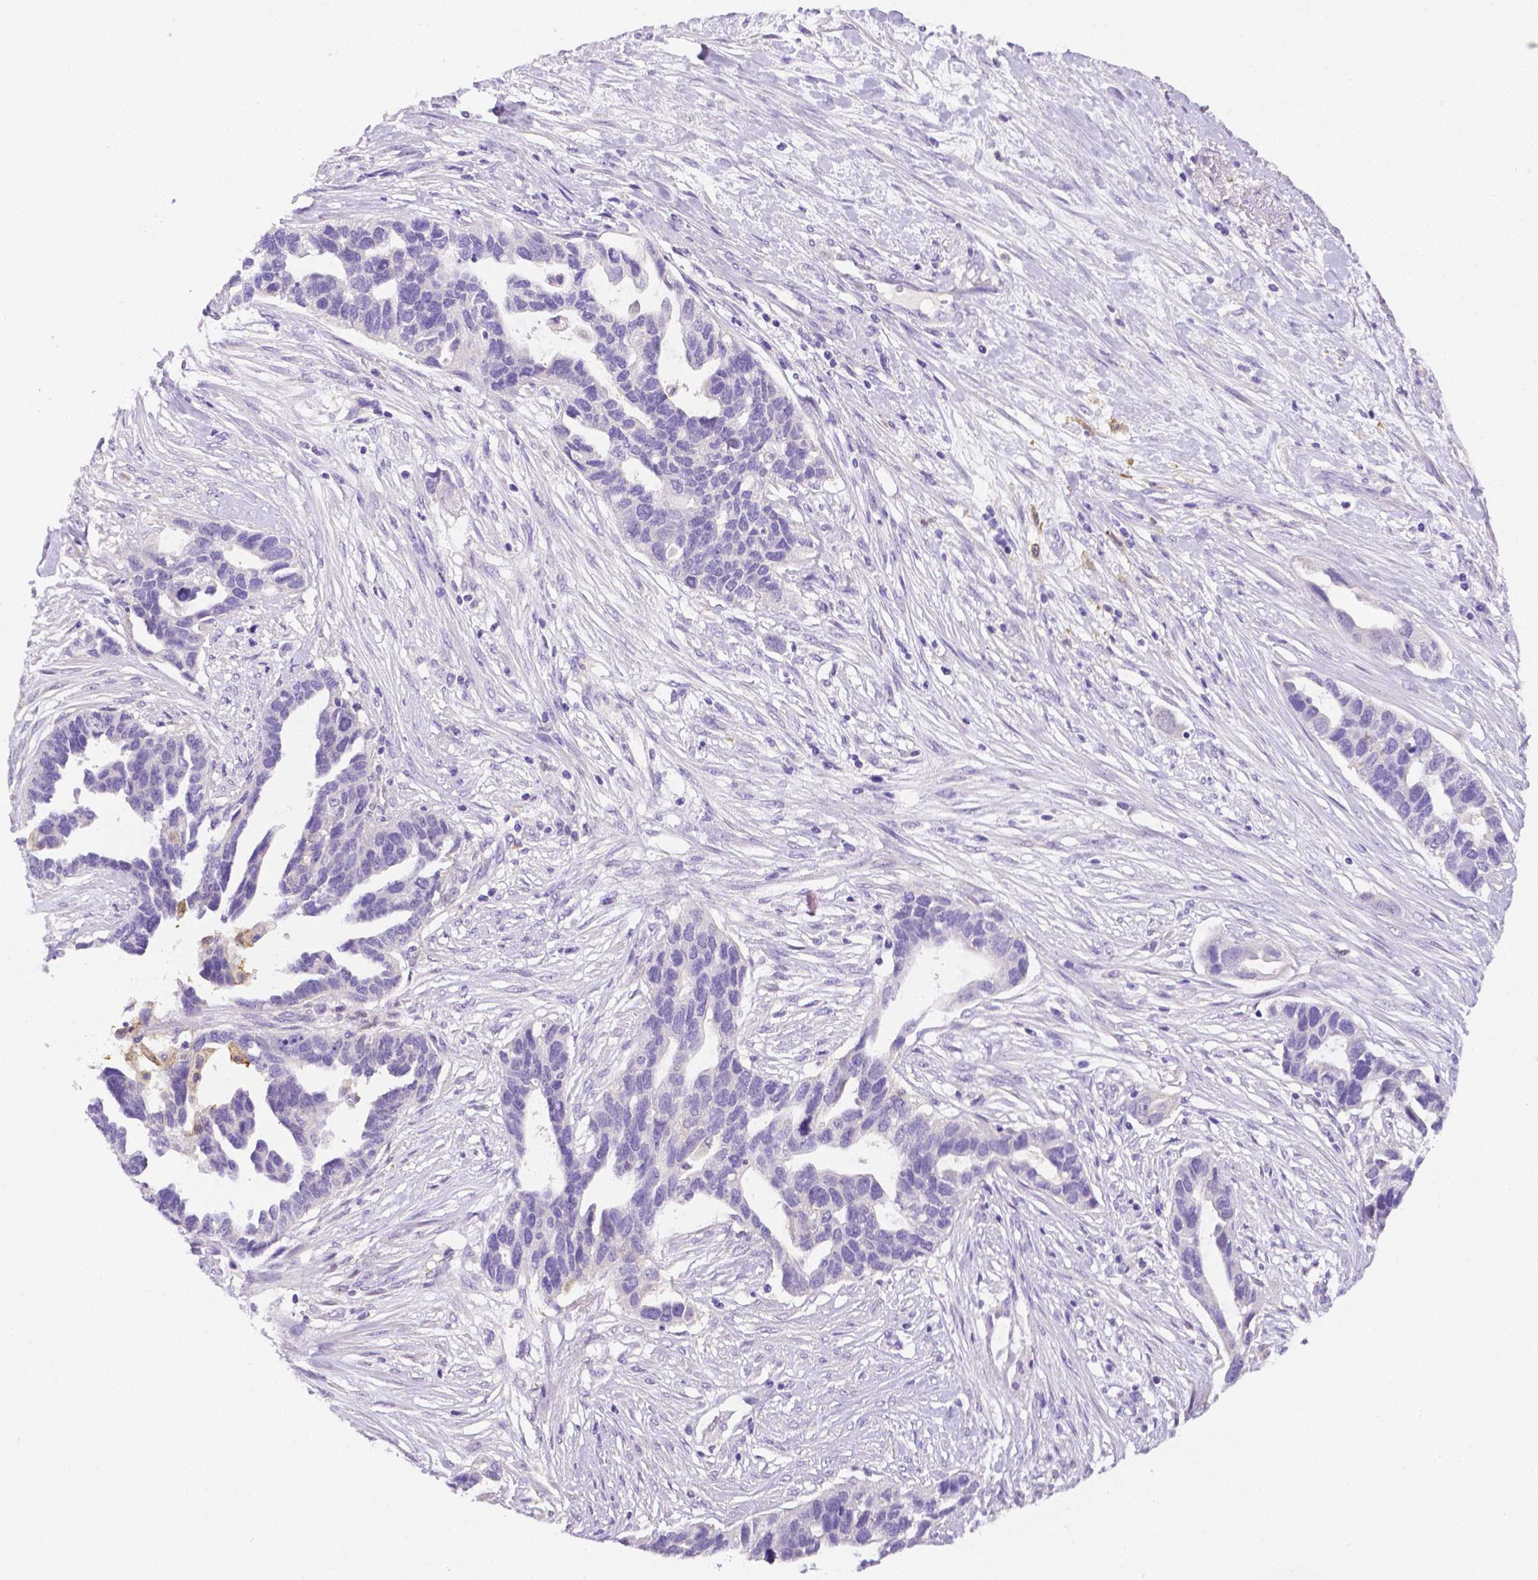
{"staining": {"intensity": "negative", "quantity": "none", "location": "none"}, "tissue": "ovarian cancer", "cell_type": "Tumor cells", "image_type": "cancer", "snomed": [{"axis": "morphology", "description": "Cystadenocarcinoma, serous, NOS"}, {"axis": "topography", "description": "Ovary"}], "caption": "DAB immunohistochemical staining of human serous cystadenocarcinoma (ovarian) exhibits no significant staining in tumor cells. (DAB (3,3'-diaminobenzidine) immunohistochemistry (IHC) visualized using brightfield microscopy, high magnification).", "gene": "NXPH2", "patient": {"sex": "female", "age": 54}}